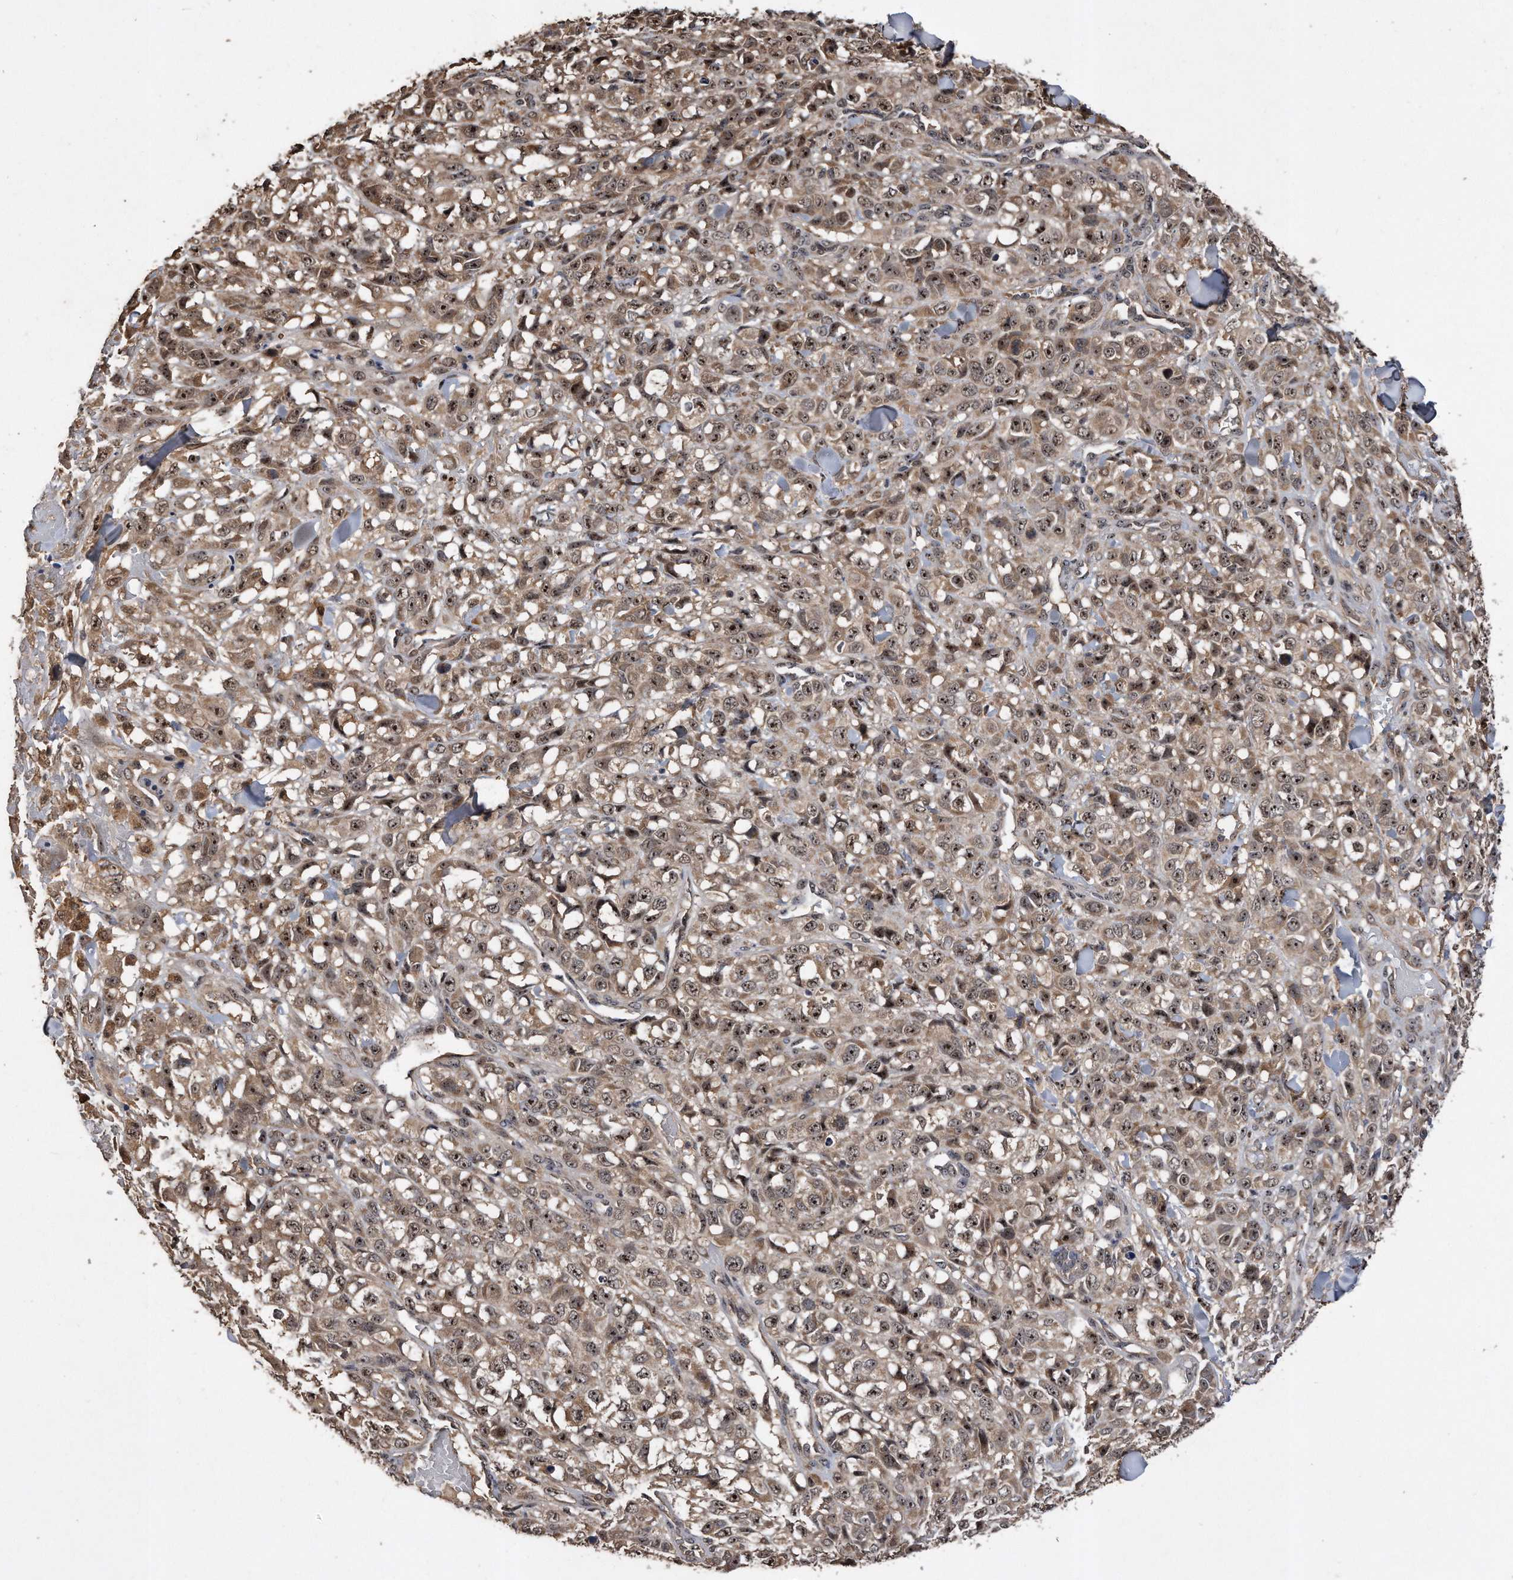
{"staining": {"intensity": "moderate", "quantity": ">75%", "location": "cytoplasmic/membranous,nuclear"}, "tissue": "melanoma", "cell_type": "Tumor cells", "image_type": "cancer", "snomed": [{"axis": "morphology", "description": "Malignant melanoma, Metastatic site"}, {"axis": "topography", "description": "Skin"}], "caption": "This is a photomicrograph of IHC staining of malignant melanoma (metastatic site), which shows moderate positivity in the cytoplasmic/membranous and nuclear of tumor cells.", "gene": "PELO", "patient": {"sex": "female", "age": 72}}